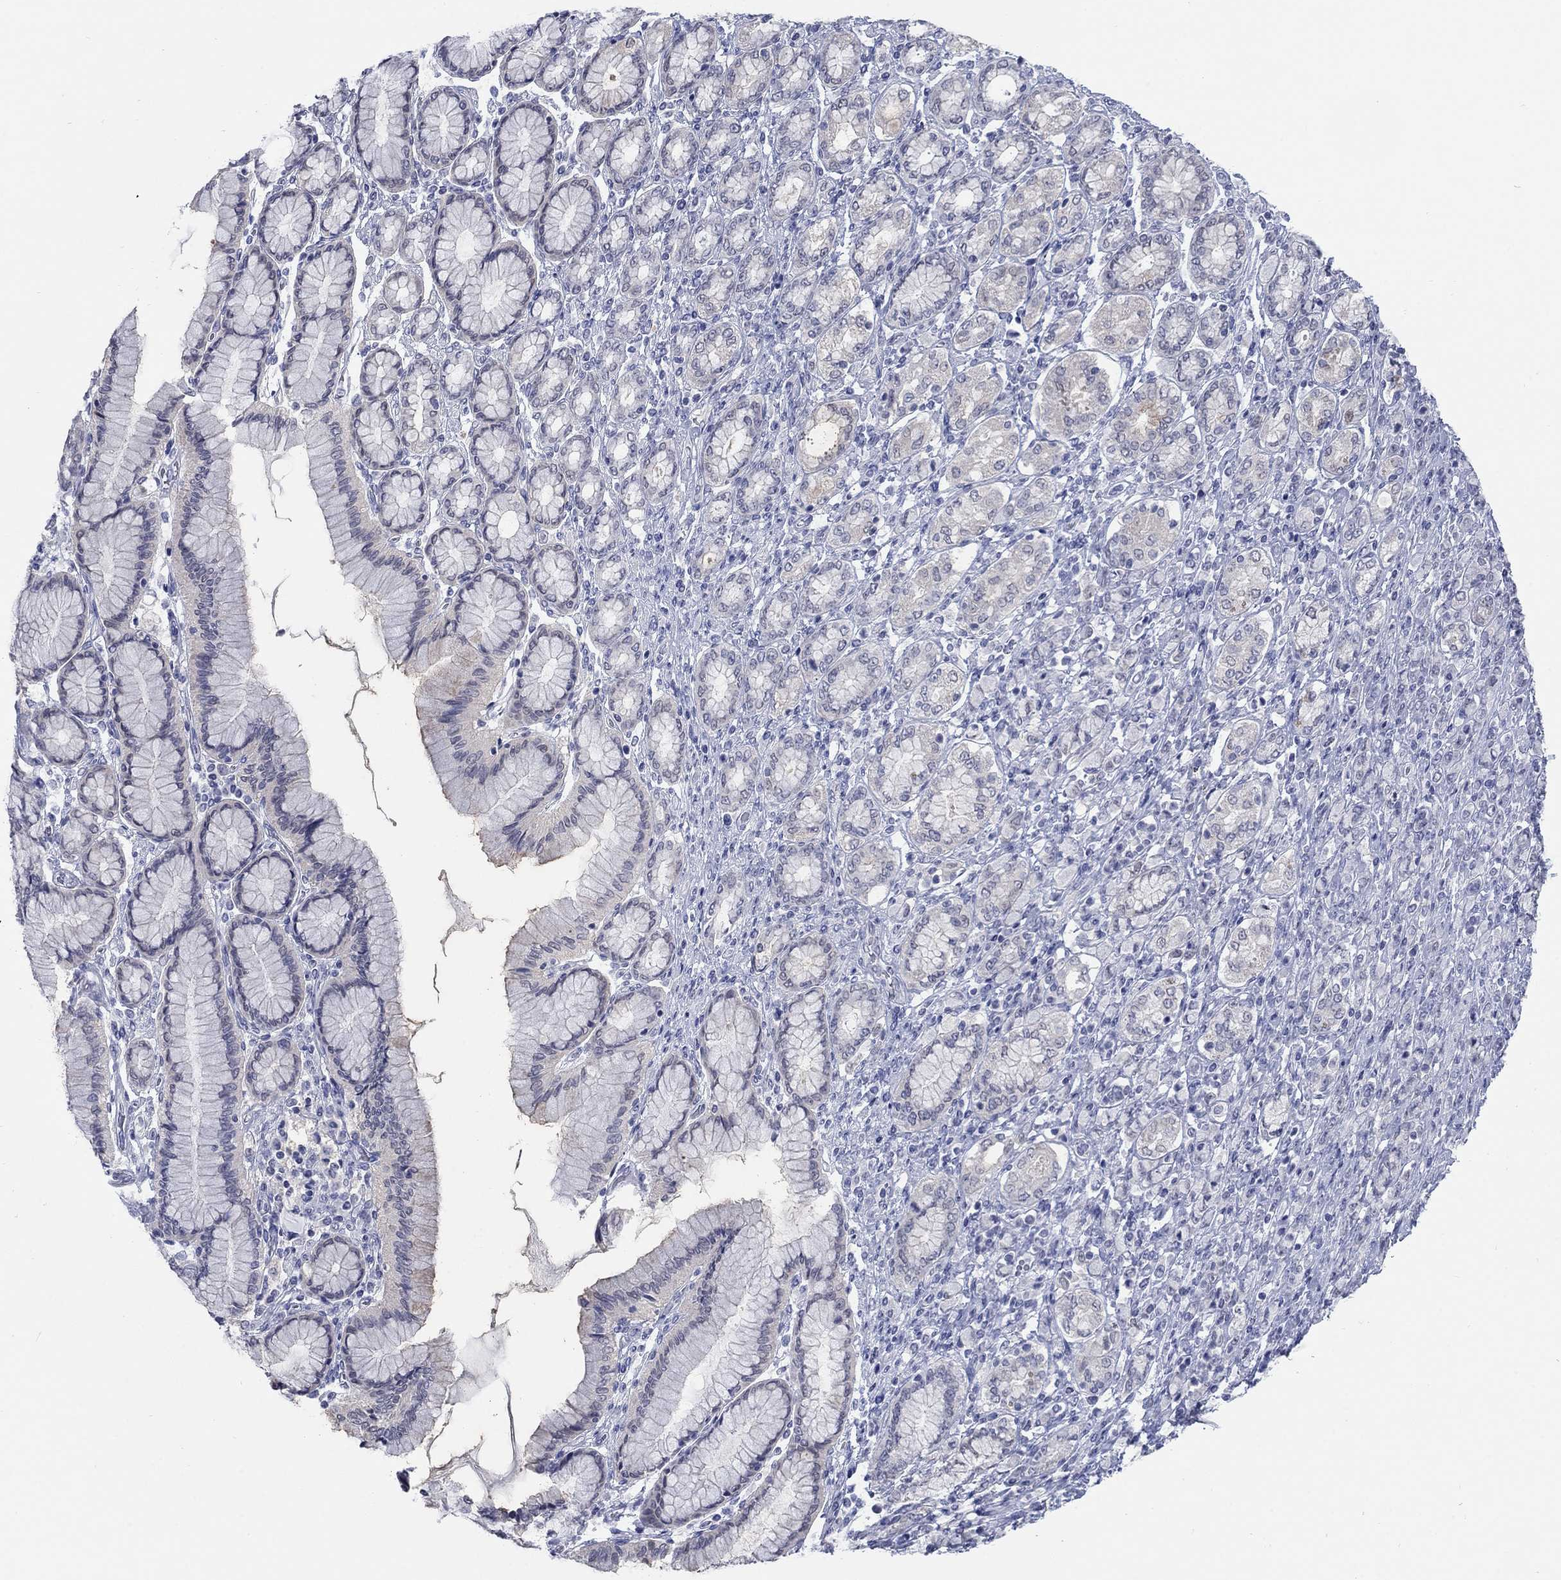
{"staining": {"intensity": "negative", "quantity": "none", "location": "none"}, "tissue": "stomach cancer", "cell_type": "Tumor cells", "image_type": "cancer", "snomed": [{"axis": "morphology", "description": "Normal tissue, NOS"}, {"axis": "morphology", "description": "Adenocarcinoma, NOS"}, {"axis": "topography", "description": "Stomach"}], "caption": "Tumor cells show no significant staining in stomach cancer. Nuclei are stained in blue.", "gene": "ATP6V1G2", "patient": {"sex": "female", "age": 79}}